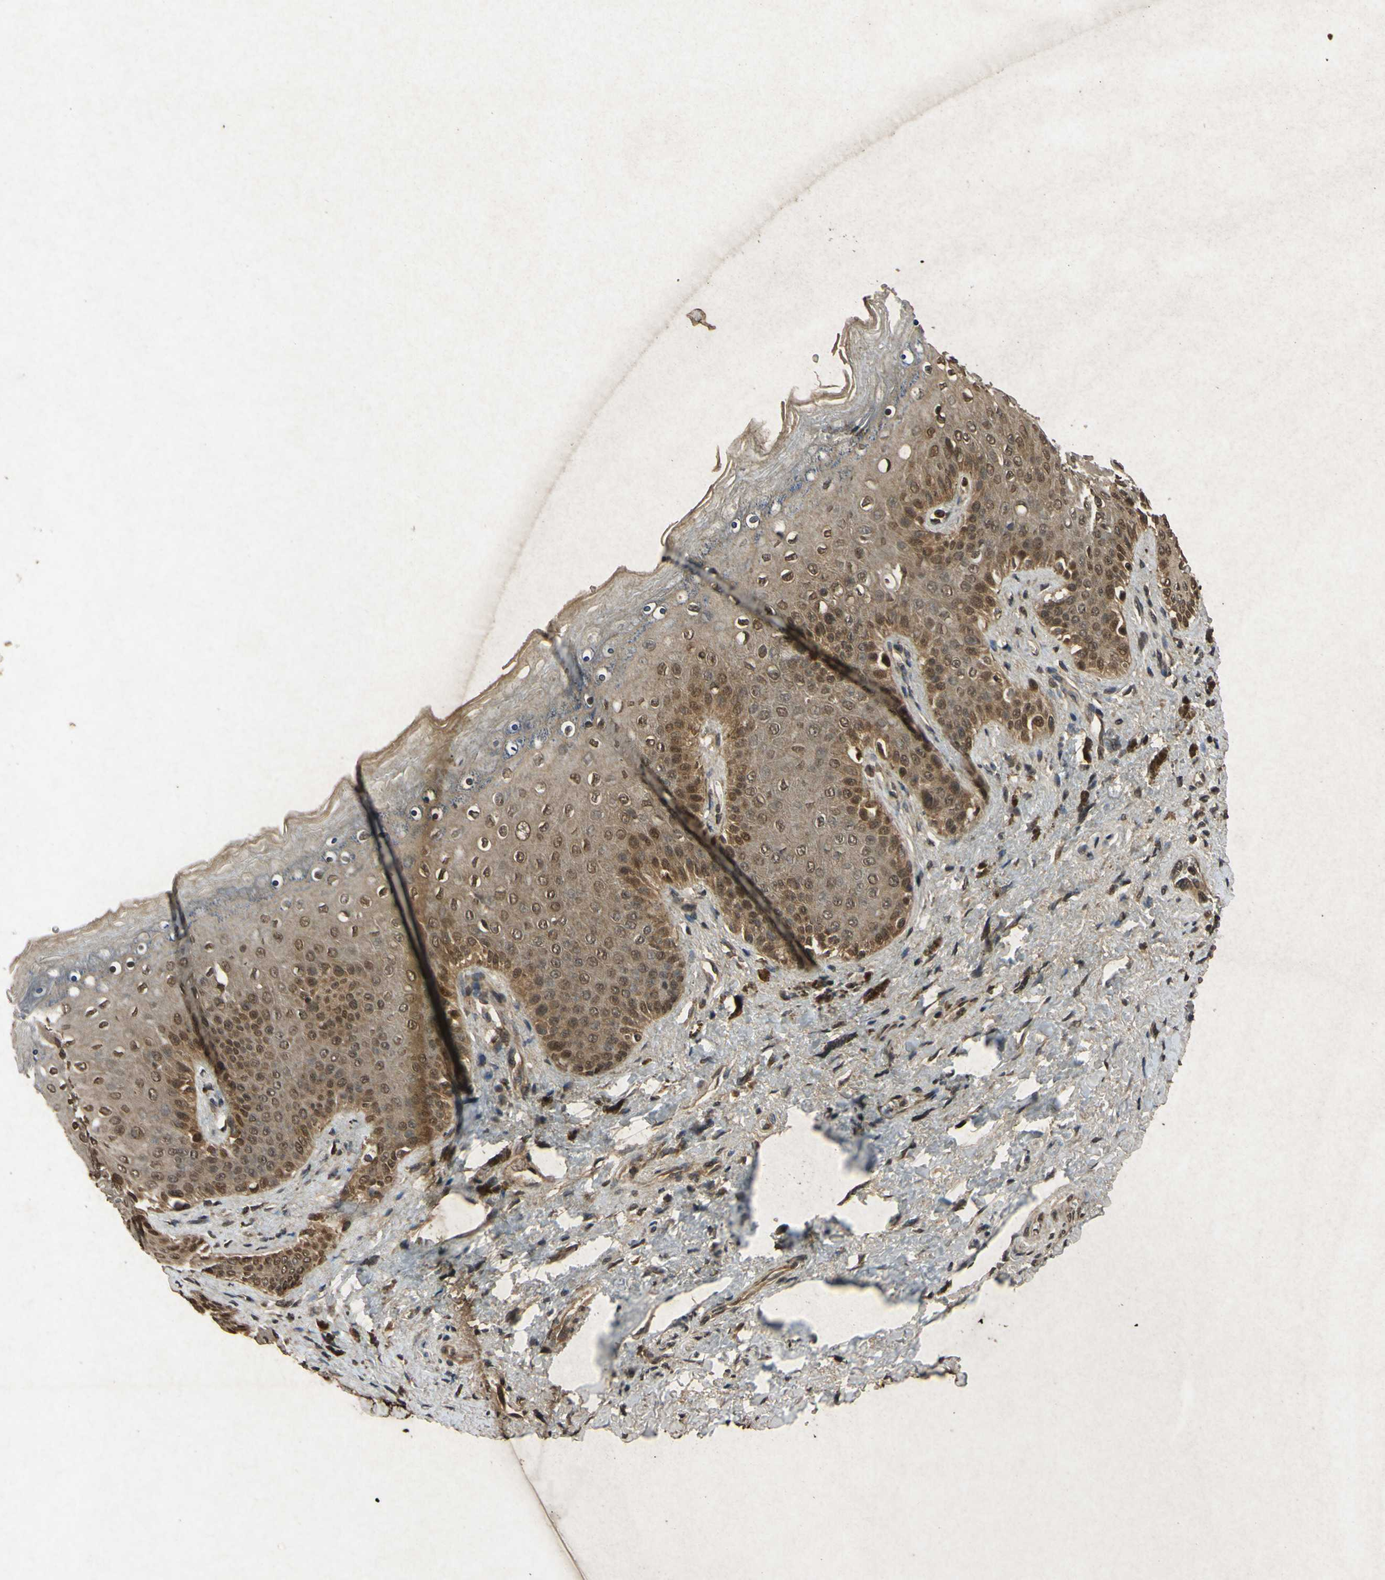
{"staining": {"intensity": "moderate", "quantity": ">75%", "location": "cytoplasmic/membranous,nuclear"}, "tissue": "skin", "cell_type": "Epidermal cells", "image_type": "normal", "snomed": [{"axis": "morphology", "description": "Normal tissue, NOS"}, {"axis": "topography", "description": "Anal"}], "caption": "The photomicrograph demonstrates staining of benign skin, revealing moderate cytoplasmic/membranous,nuclear protein positivity (brown color) within epidermal cells.", "gene": "ATP6V1H", "patient": {"sex": "female", "age": 46}}